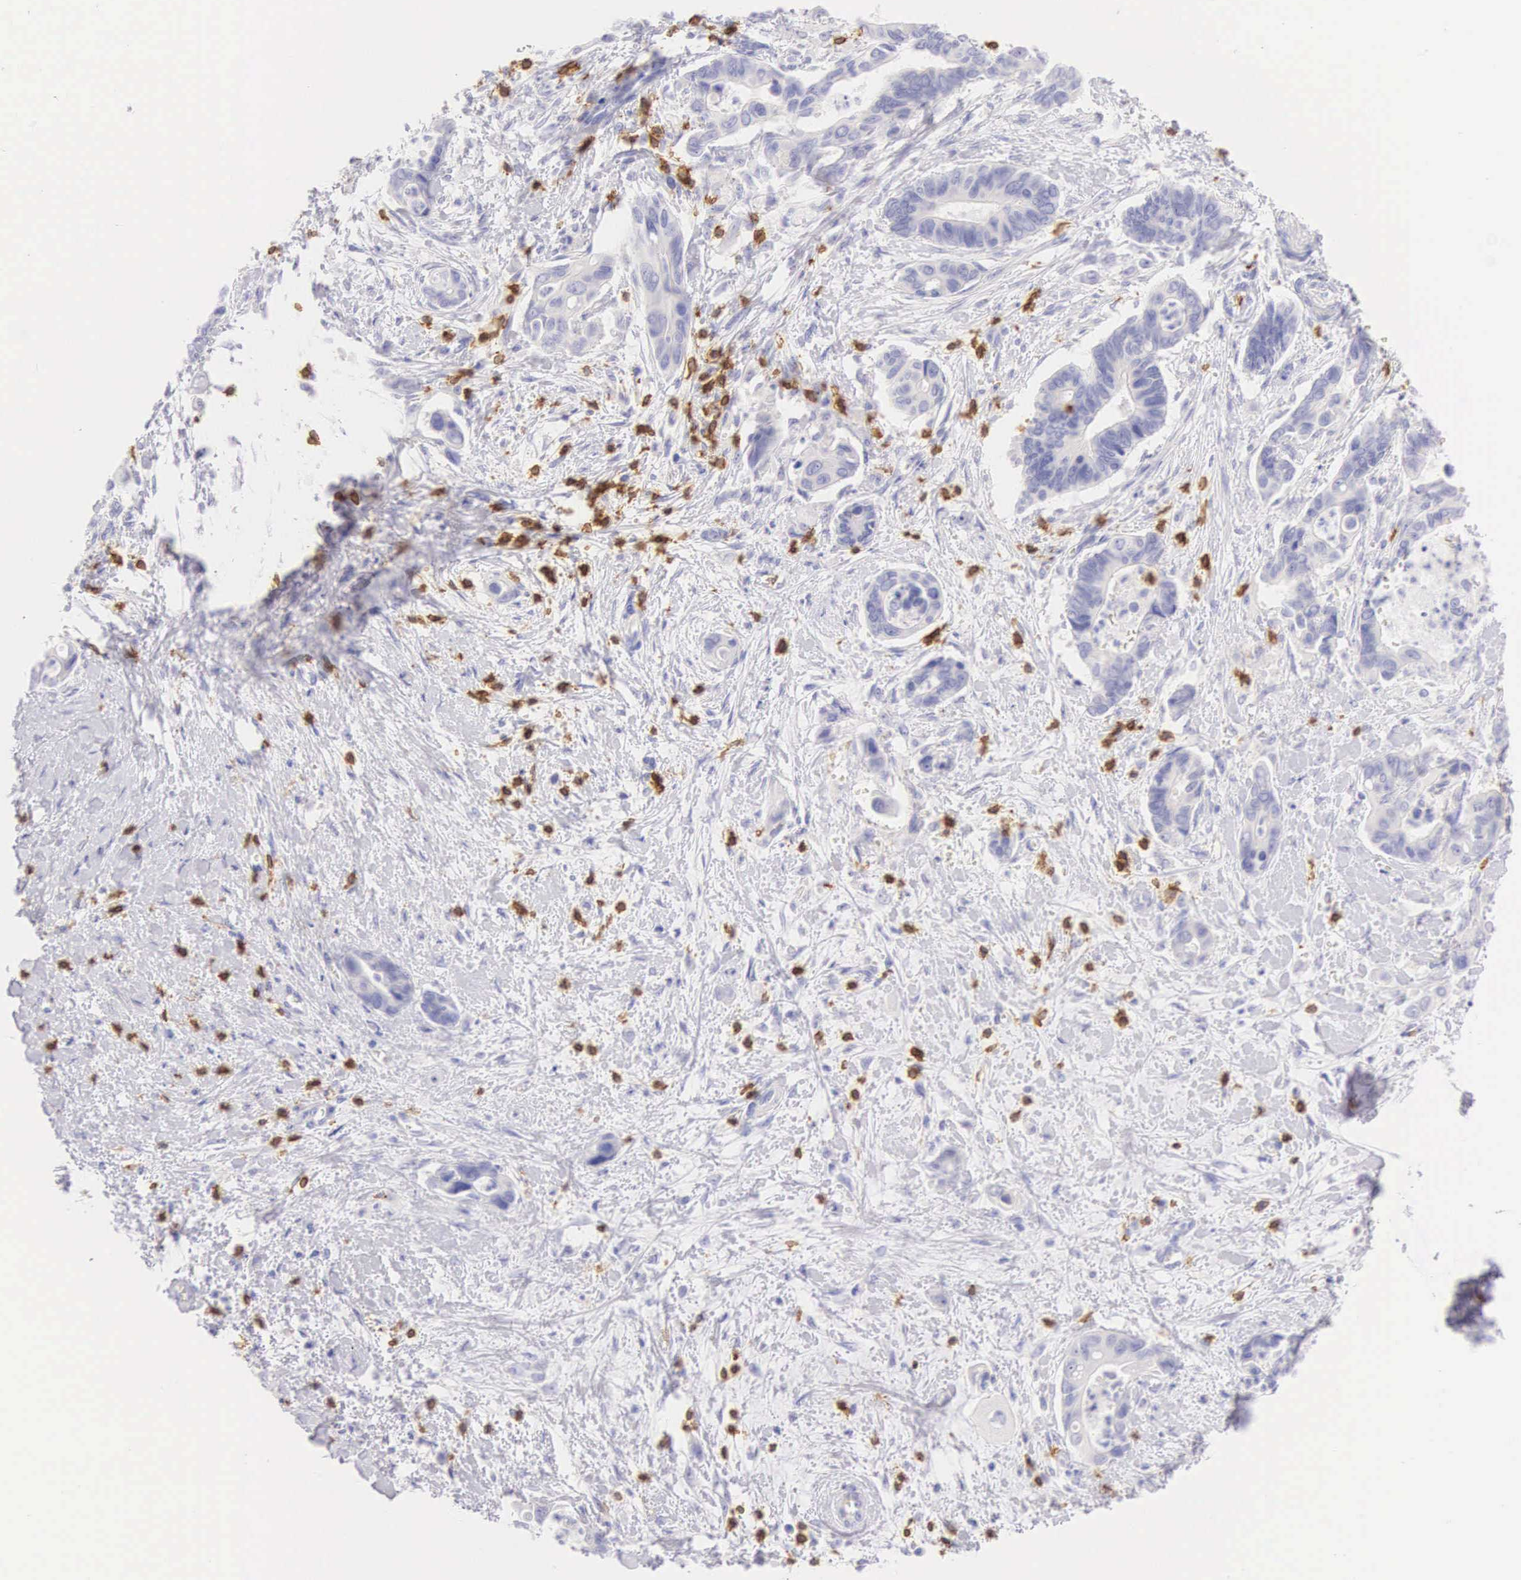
{"staining": {"intensity": "negative", "quantity": "none", "location": "none"}, "tissue": "pancreatic cancer", "cell_type": "Tumor cells", "image_type": "cancer", "snomed": [{"axis": "morphology", "description": "Adenocarcinoma, NOS"}, {"axis": "topography", "description": "Pancreas"}], "caption": "Pancreatic cancer stained for a protein using immunohistochemistry (IHC) reveals no staining tumor cells.", "gene": "CD3E", "patient": {"sex": "female", "age": 70}}